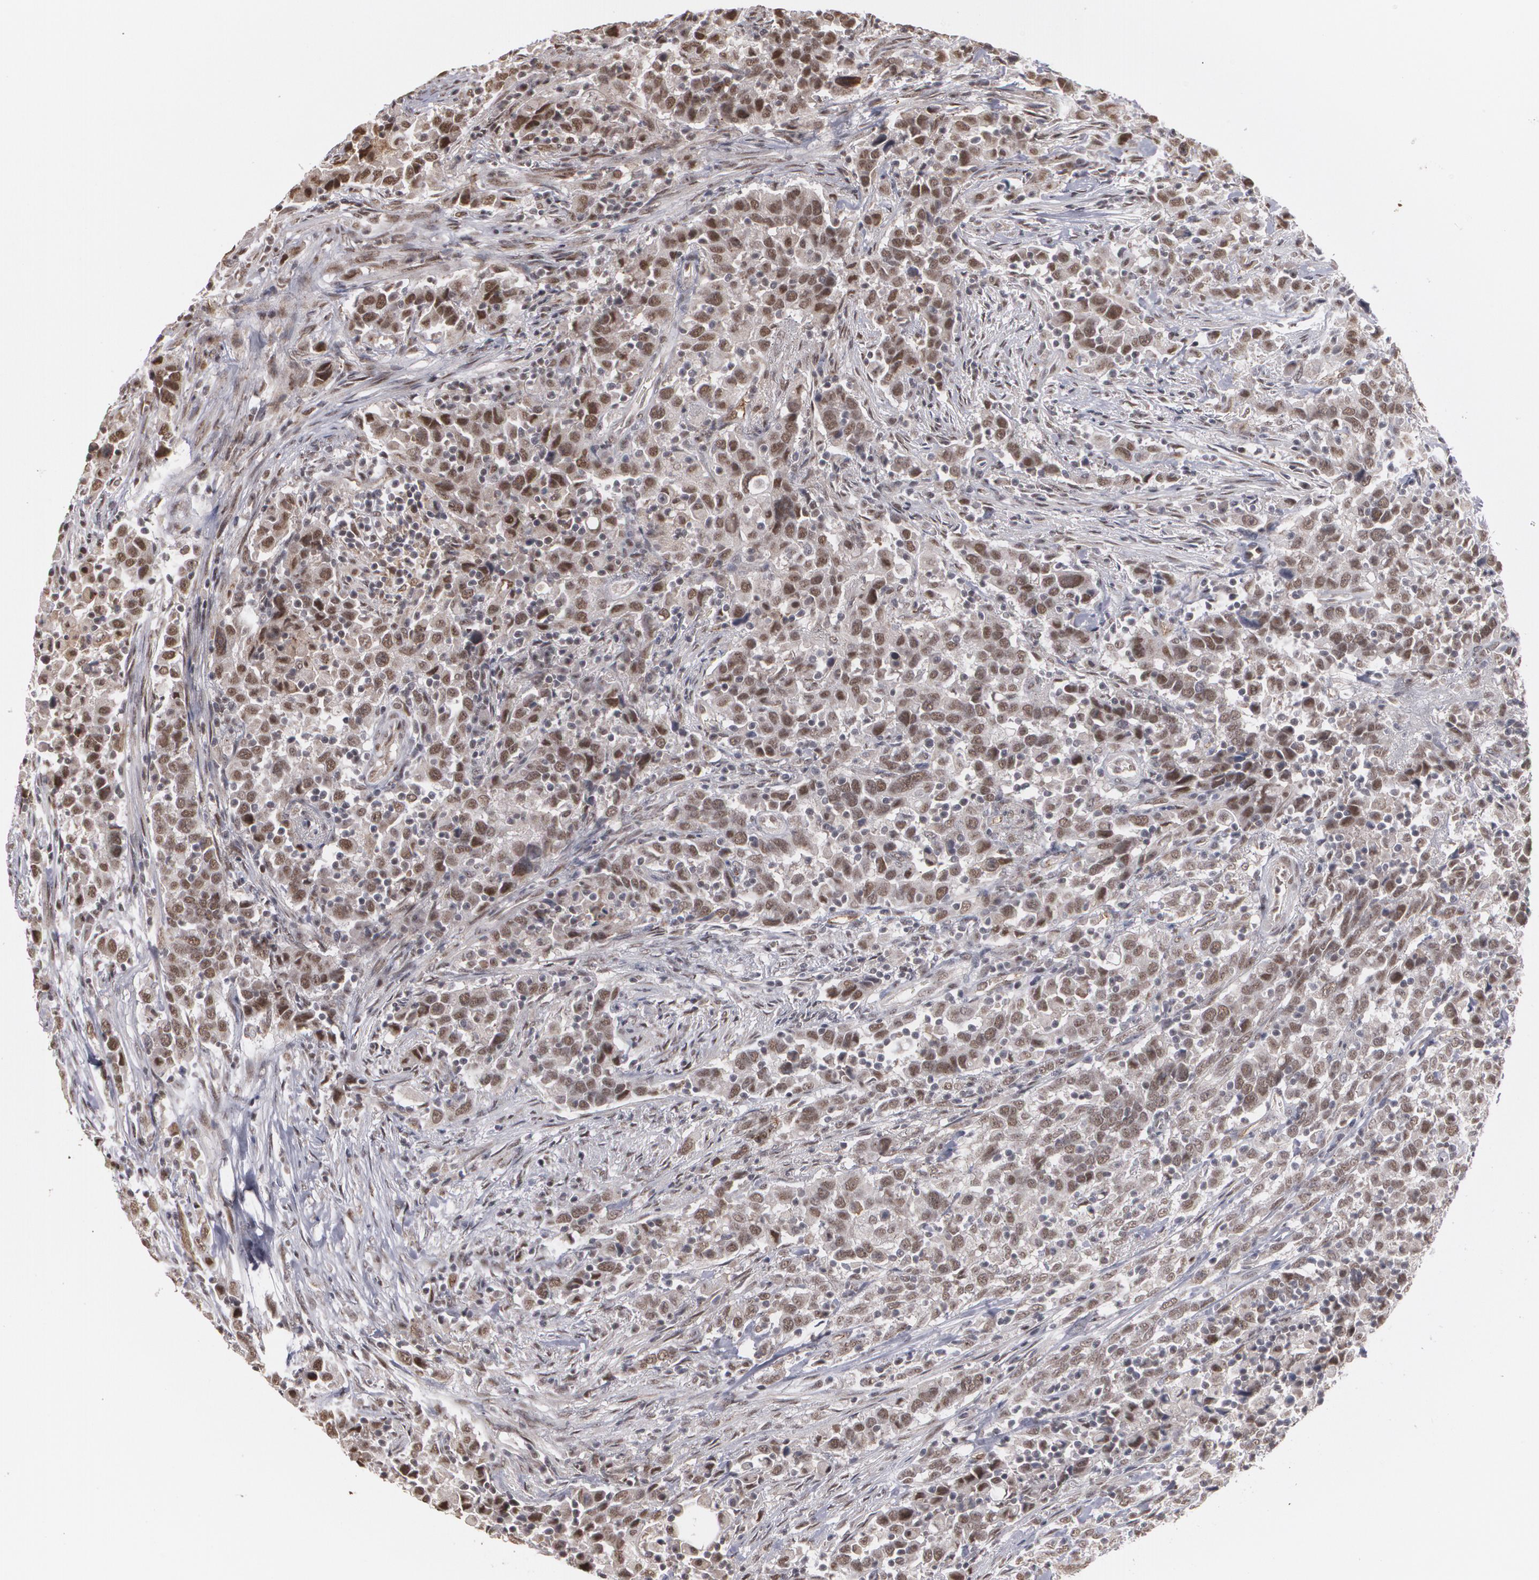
{"staining": {"intensity": "moderate", "quantity": ">75%", "location": "nuclear"}, "tissue": "urothelial cancer", "cell_type": "Tumor cells", "image_type": "cancer", "snomed": [{"axis": "morphology", "description": "Urothelial carcinoma, High grade"}, {"axis": "topography", "description": "Urinary bladder"}], "caption": "DAB immunohistochemical staining of urothelial cancer shows moderate nuclear protein positivity in approximately >75% of tumor cells.", "gene": "ZNF75A", "patient": {"sex": "male", "age": 61}}